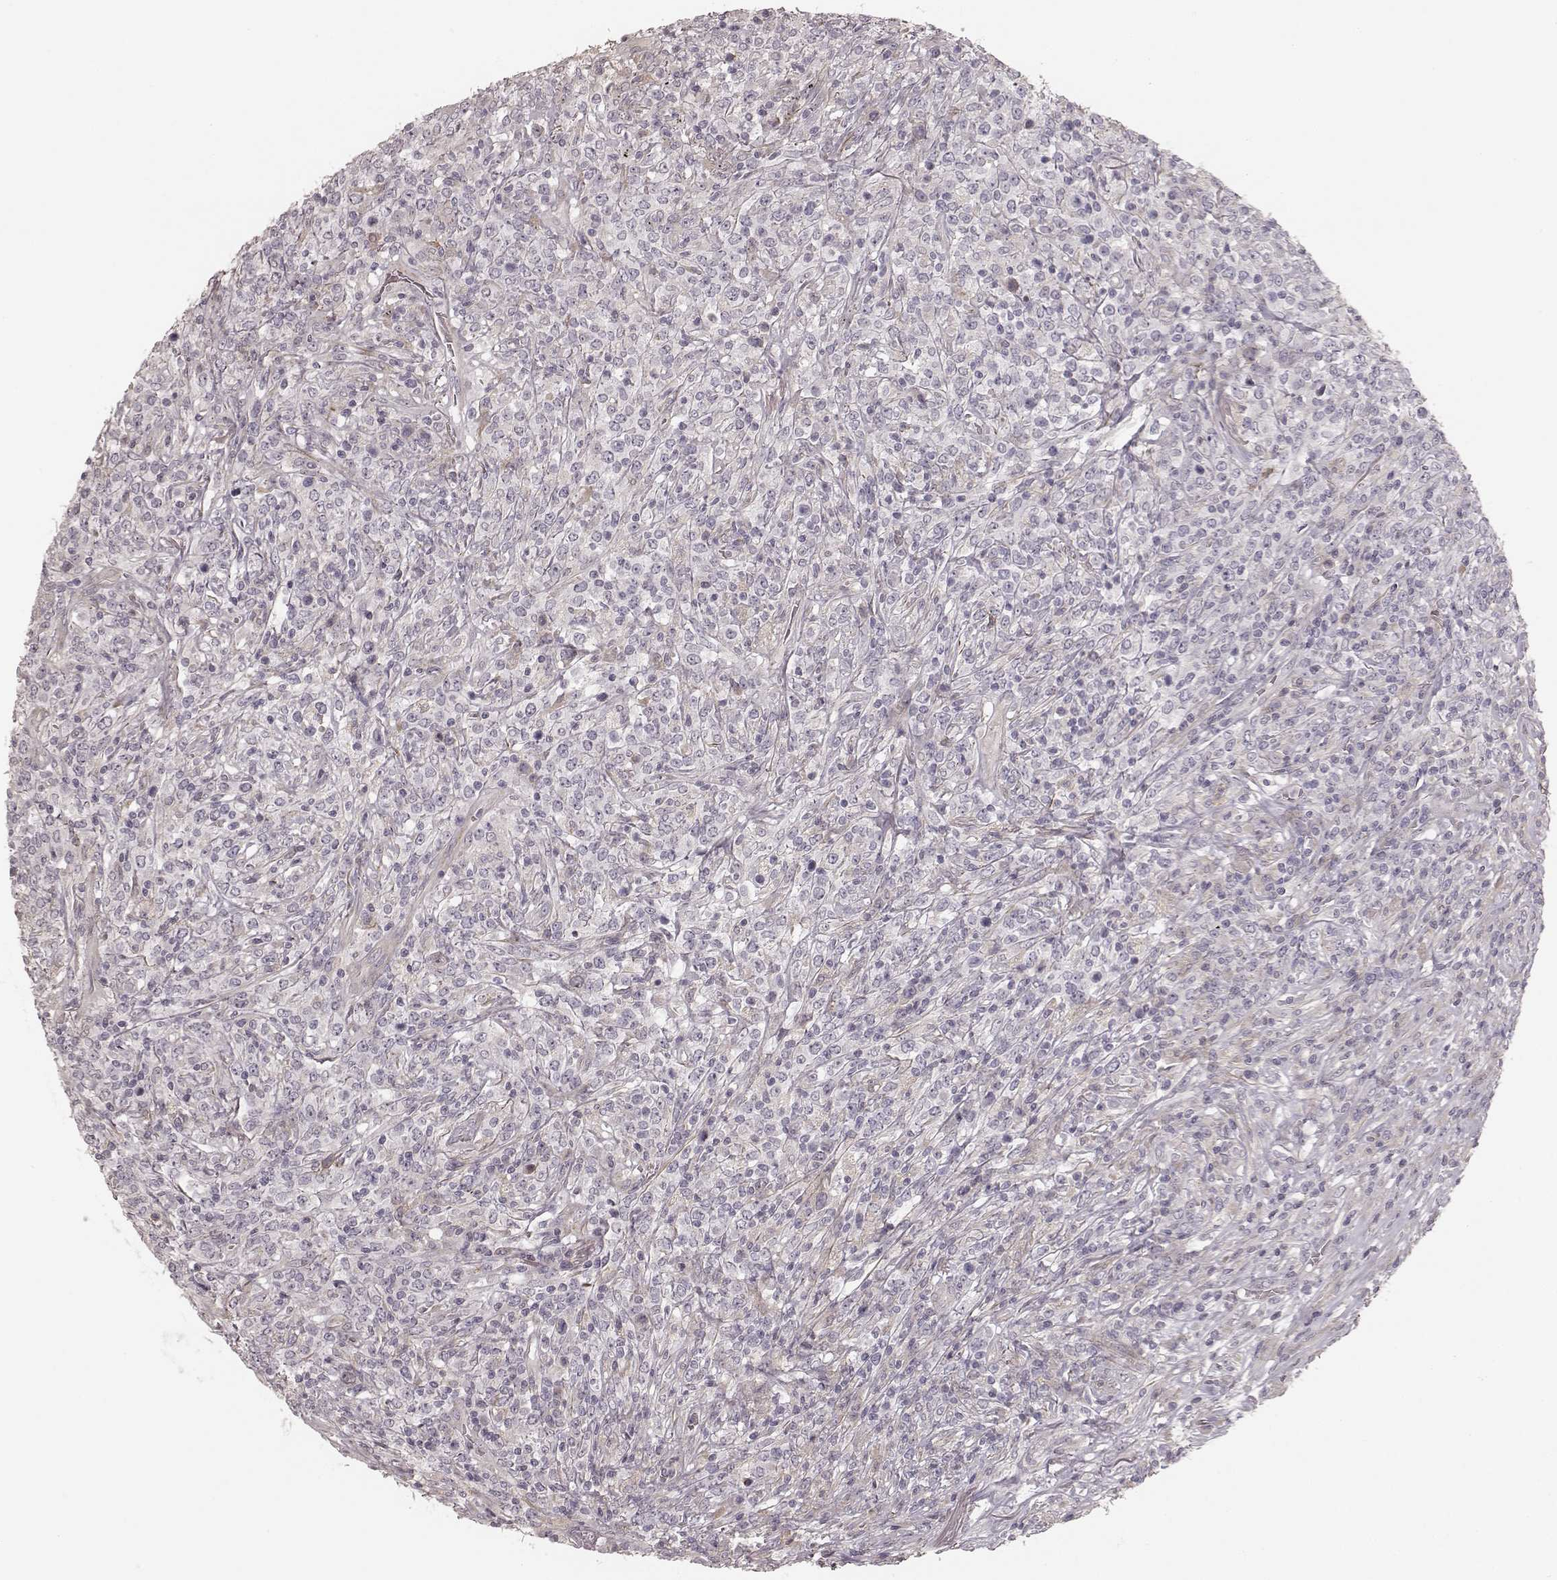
{"staining": {"intensity": "negative", "quantity": "none", "location": "none"}, "tissue": "lymphoma", "cell_type": "Tumor cells", "image_type": "cancer", "snomed": [{"axis": "morphology", "description": "Malignant lymphoma, non-Hodgkin's type, High grade"}, {"axis": "topography", "description": "Lung"}], "caption": "A photomicrograph of human high-grade malignant lymphoma, non-Hodgkin's type is negative for staining in tumor cells.", "gene": "KCNJ9", "patient": {"sex": "male", "age": 79}}